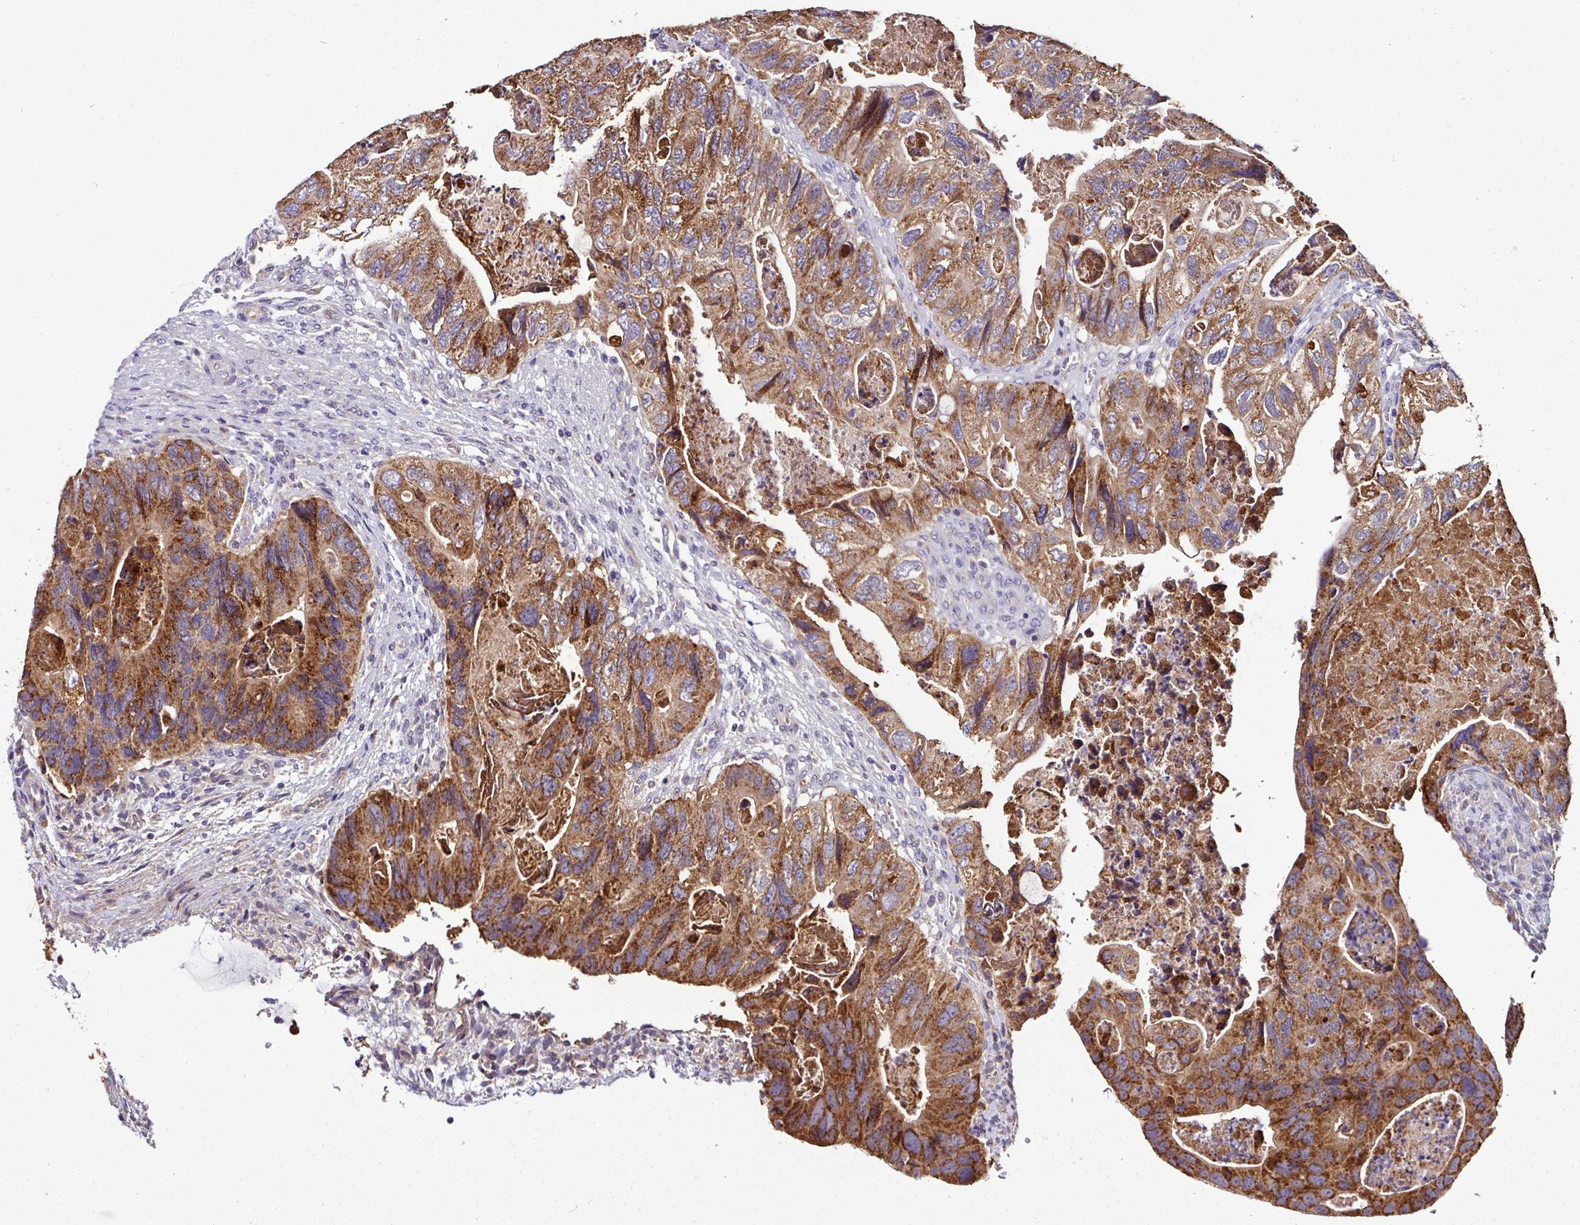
{"staining": {"intensity": "strong", "quantity": ">75%", "location": "cytoplasmic/membranous"}, "tissue": "colorectal cancer", "cell_type": "Tumor cells", "image_type": "cancer", "snomed": [{"axis": "morphology", "description": "Adenocarcinoma, NOS"}, {"axis": "topography", "description": "Rectum"}], "caption": "Human colorectal adenocarcinoma stained with a brown dye displays strong cytoplasmic/membranous positive expression in approximately >75% of tumor cells.", "gene": "CPD", "patient": {"sex": "male", "age": 63}}